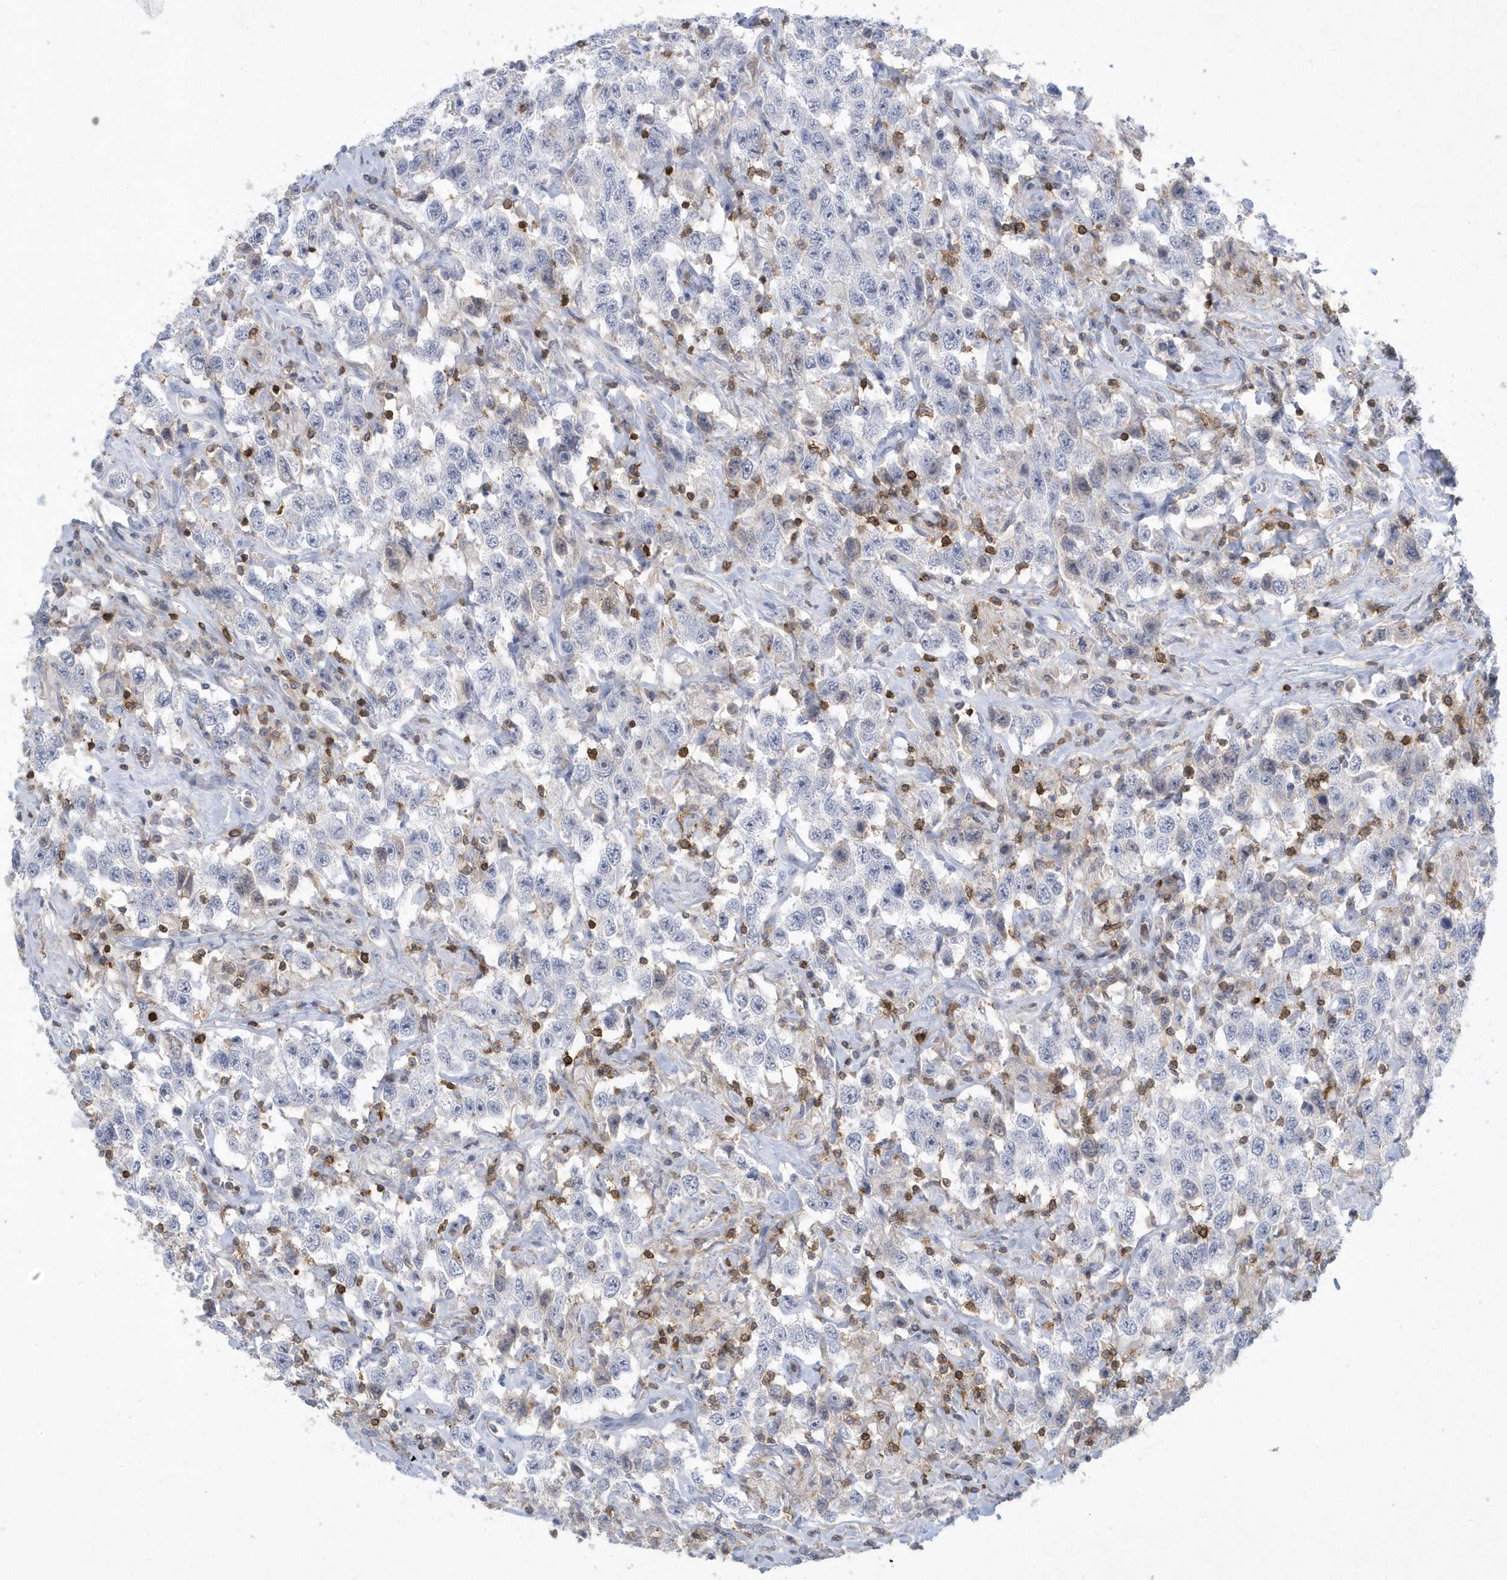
{"staining": {"intensity": "negative", "quantity": "none", "location": "none"}, "tissue": "testis cancer", "cell_type": "Tumor cells", "image_type": "cancer", "snomed": [{"axis": "morphology", "description": "Seminoma, NOS"}, {"axis": "topography", "description": "Testis"}], "caption": "Immunohistochemistry of testis cancer (seminoma) demonstrates no positivity in tumor cells.", "gene": "PSD4", "patient": {"sex": "male", "age": 41}}